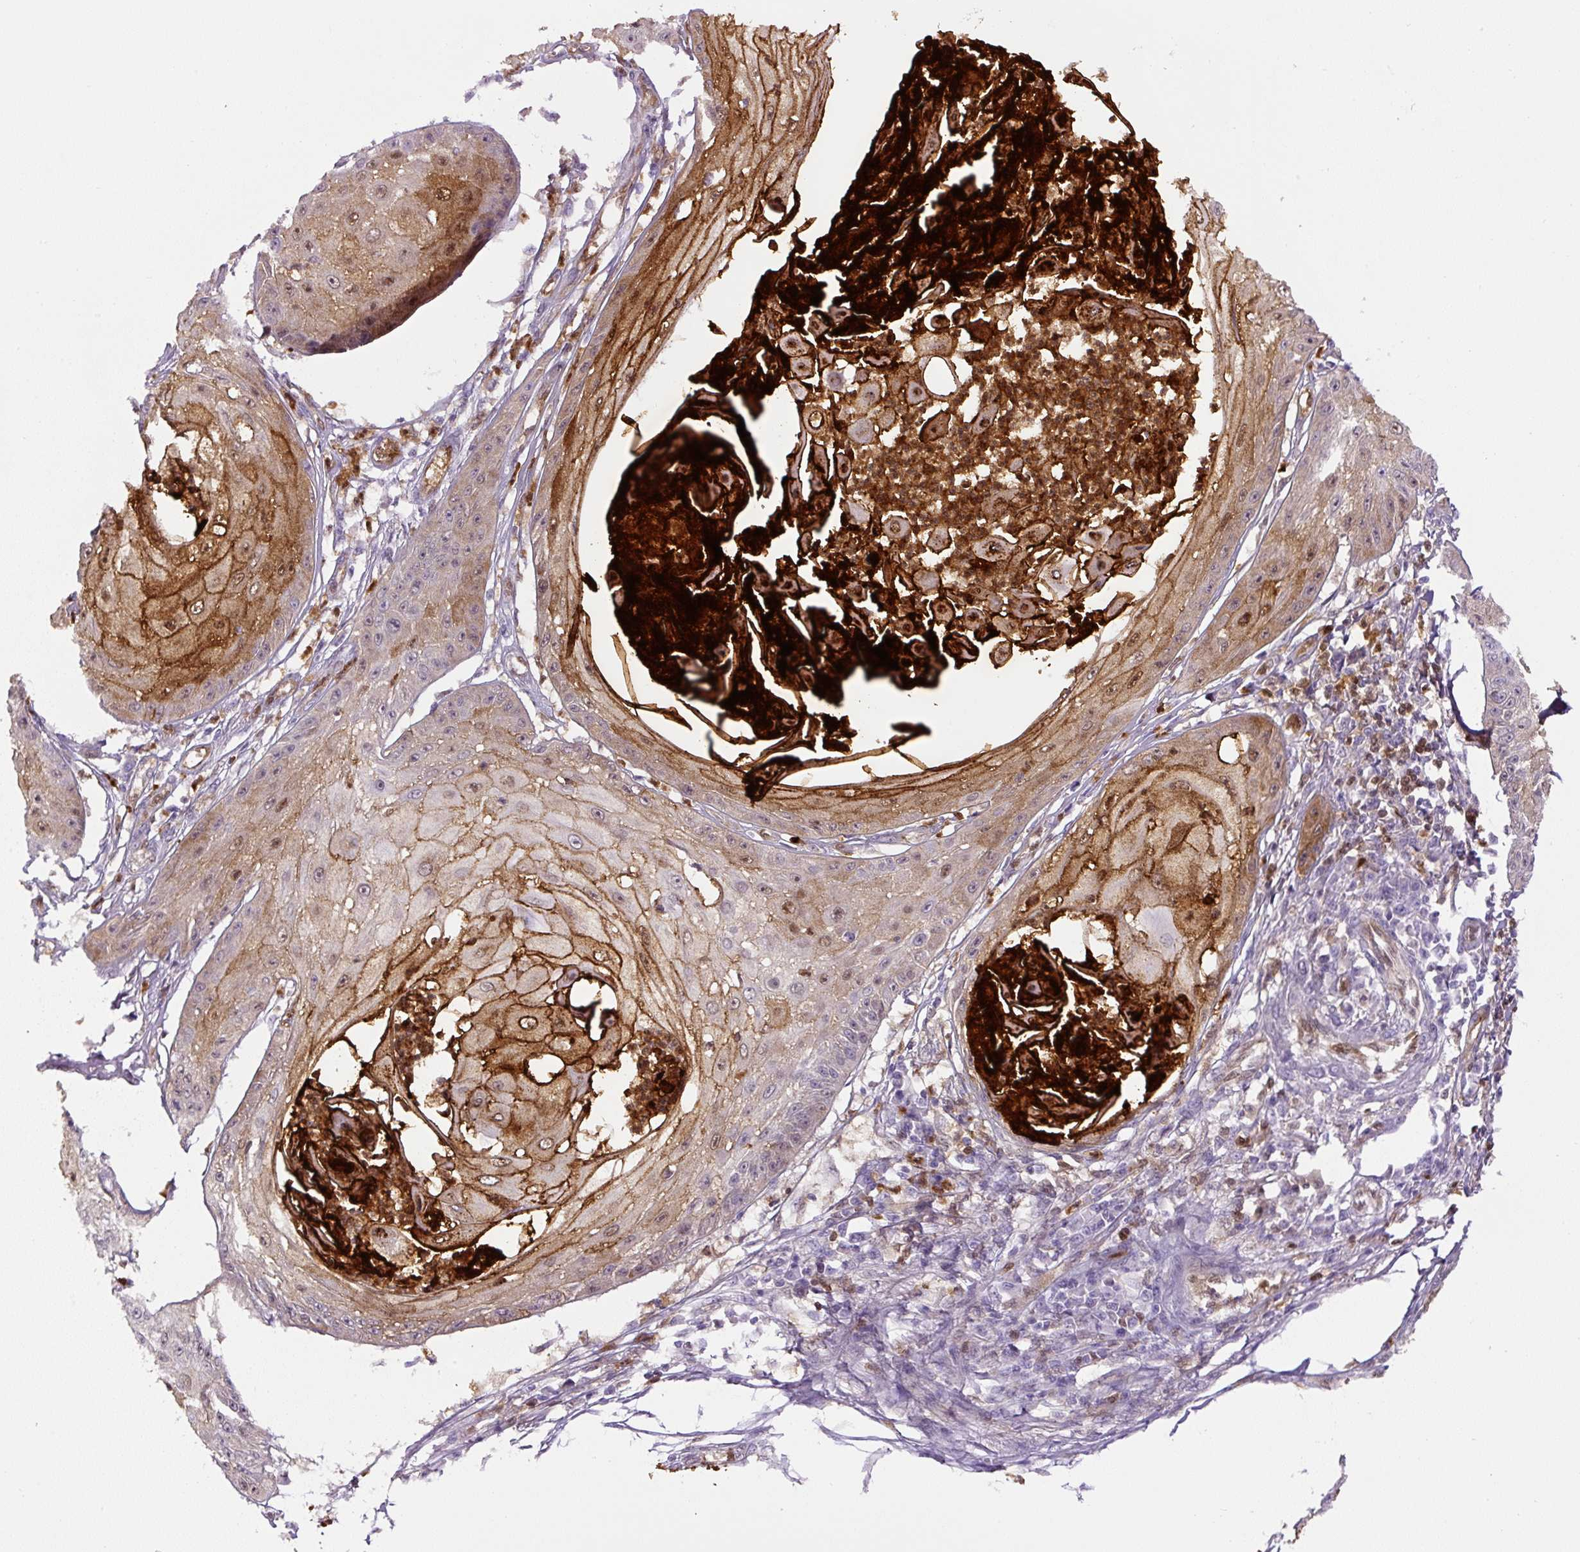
{"staining": {"intensity": "moderate", "quantity": "25%-75%", "location": "cytoplasmic/membranous,nuclear"}, "tissue": "skin cancer", "cell_type": "Tumor cells", "image_type": "cancer", "snomed": [{"axis": "morphology", "description": "Squamous cell carcinoma, NOS"}, {"axis": "topography", "description": "Skin"}], "caption": "Protein staining exhibits moderate cytoplasmic/membranous and nuclear staining in approximately 25%-75% of tumor cells in skin squamous cell carcinoma.", "gene": "ANXA1", "patient": {"sex": "male", "age": 70}}